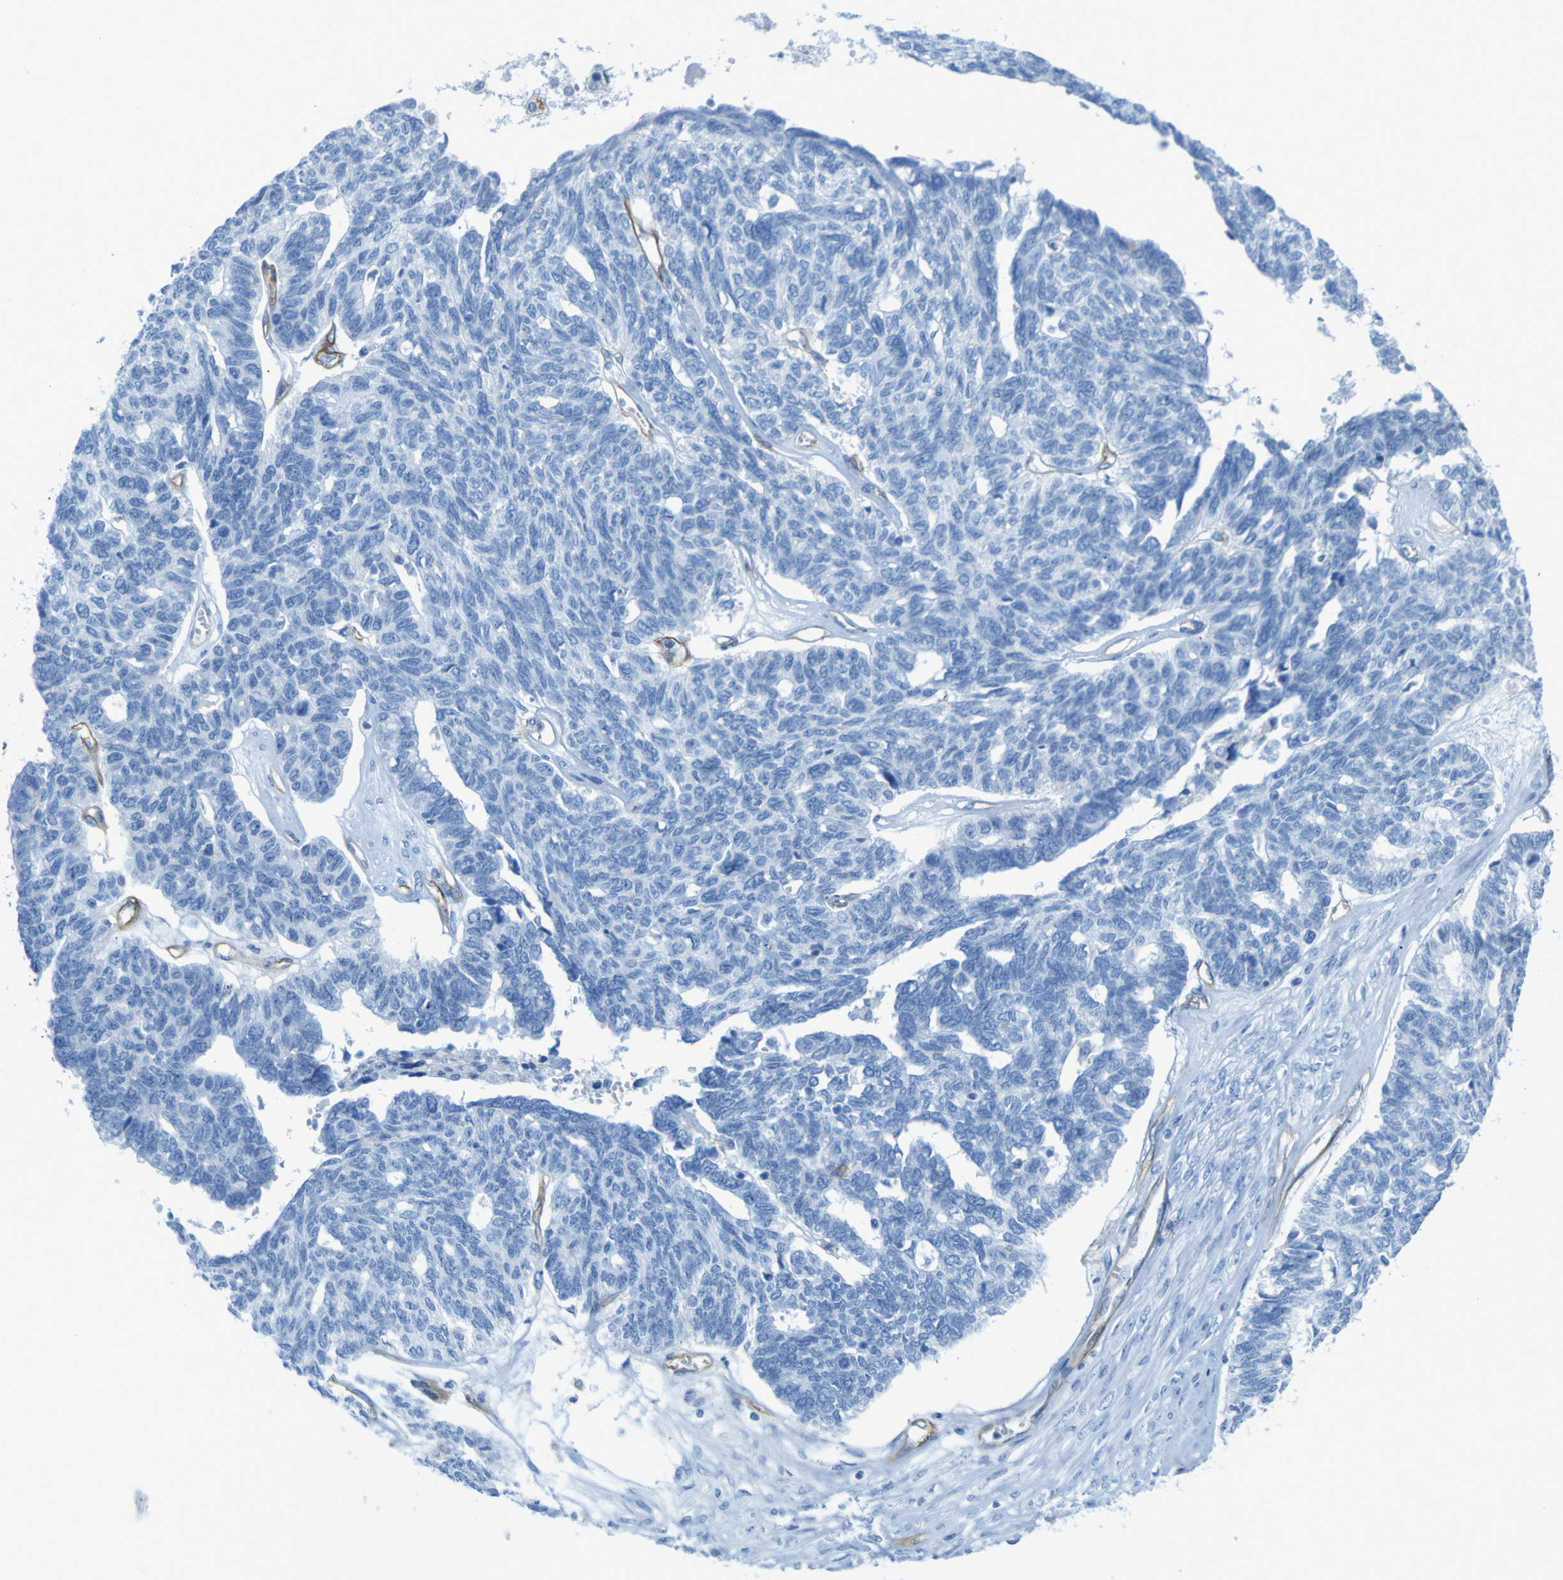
{"staining": {"intensity": "negative", "quantity": "none", "location": "none"}, "tissue": "ovarian cancer", "cell_type": "Tumor cells", "image_type": "cancer", "snomed": [{"axis": "morphology", "description": "Cystadenocarcinoma, serous, NOS"}, {"axis": "topography", "description": "Ovary"}], "caption": "Immunohistochemistry of human ovarian cancer exhibits no positivity in tumor cells.", "gene": "CD93", "patient": {"sex": "female", "age": 79}}